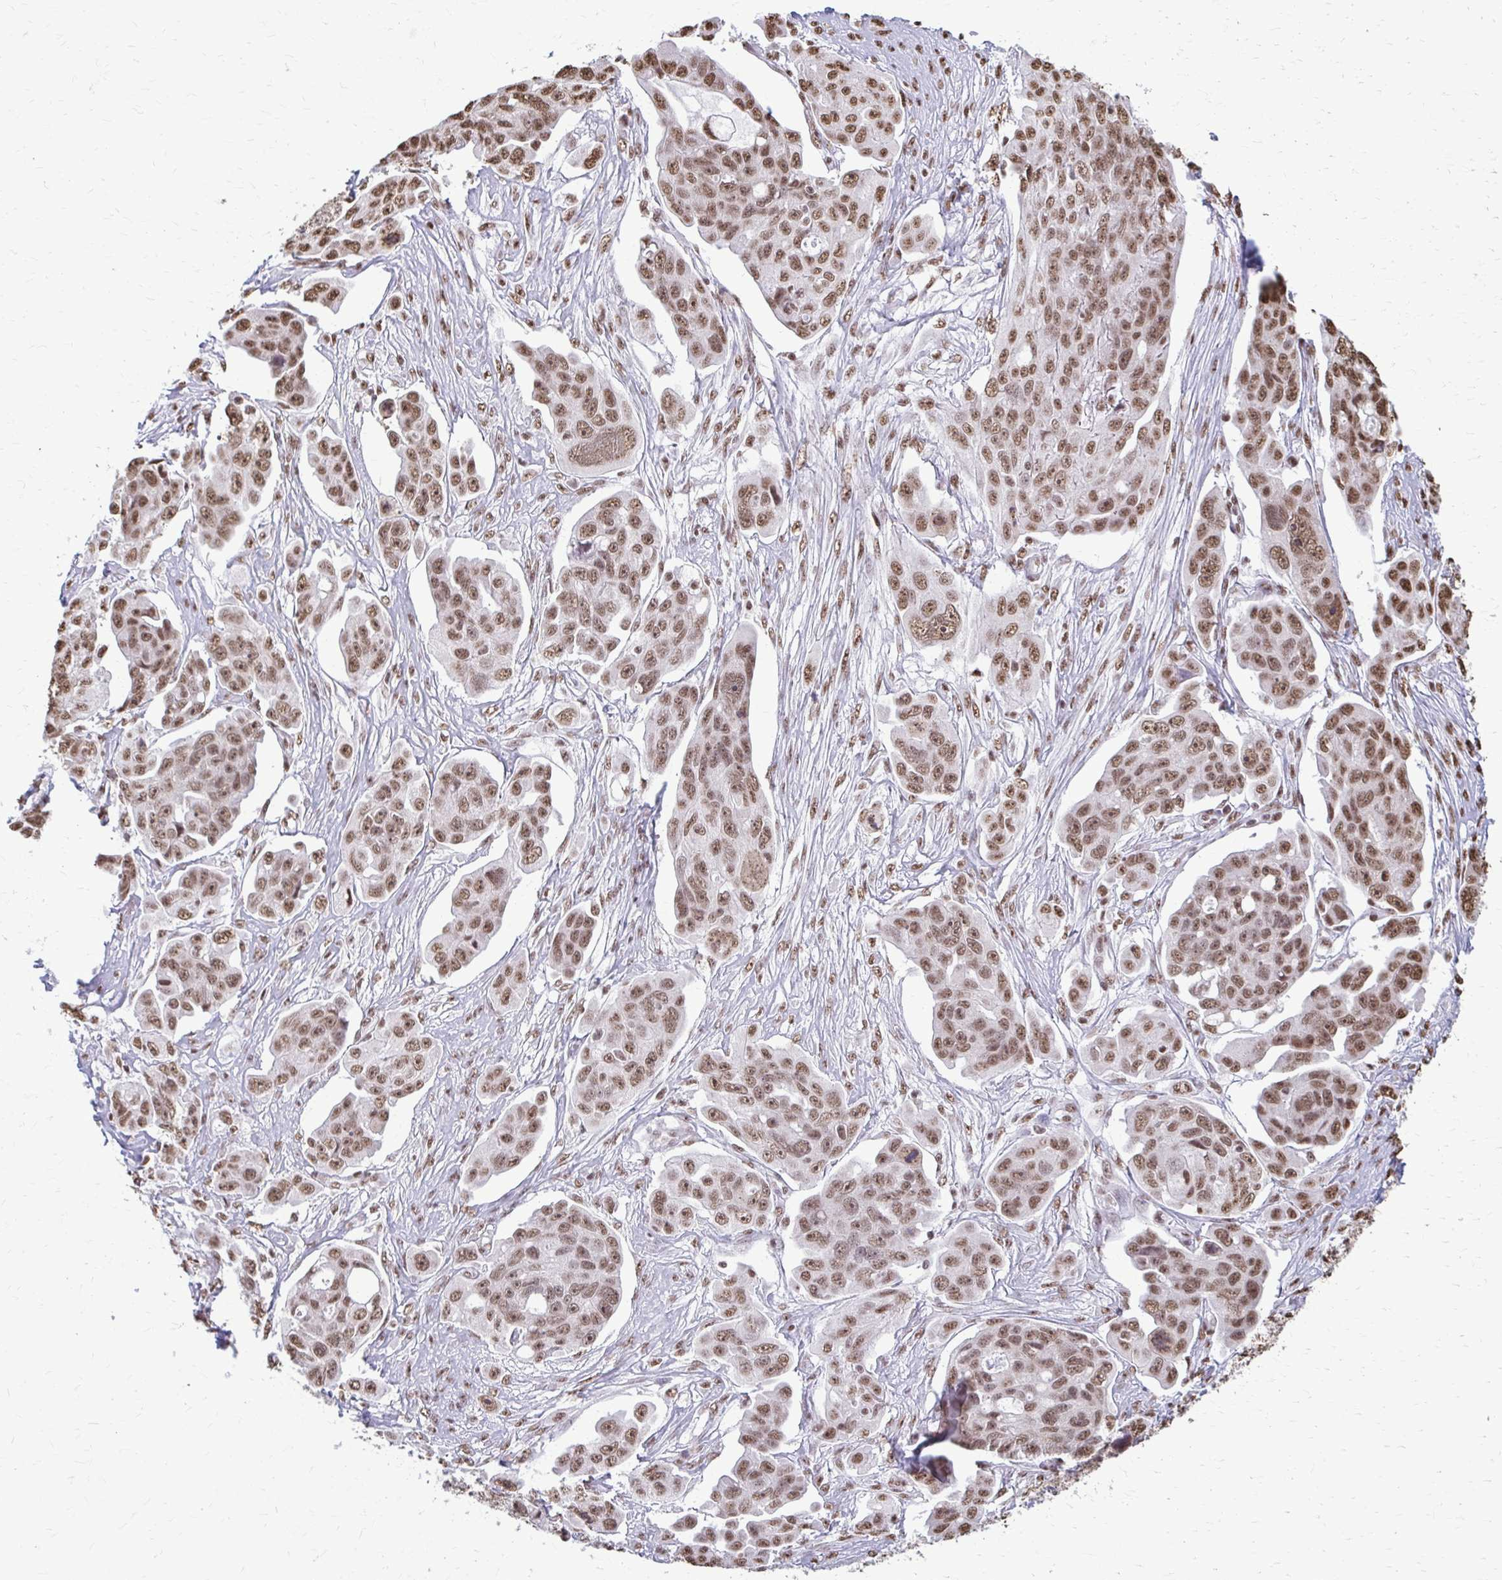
{"staining": {"intensity": "moderate", "quantity": ">75%", "location": "nuclear"}, "tissue": "ovarian cancer", "cell_type": "Tumor cells", "image_type": "cancer", "snomed": [{"axis": "morphology", "description": "Carcinoma, endometroid"}, {"axis": "topography", "description": "Ovary"}], "caption": "About >75% of tumor cells in endometroid carcinoma (ovarian) display moderate nuclear protein staining as visualized by brown immunohistochemical staining.", "gene": "SNRPA", "patient": {"sex": "female", "age": 70}}